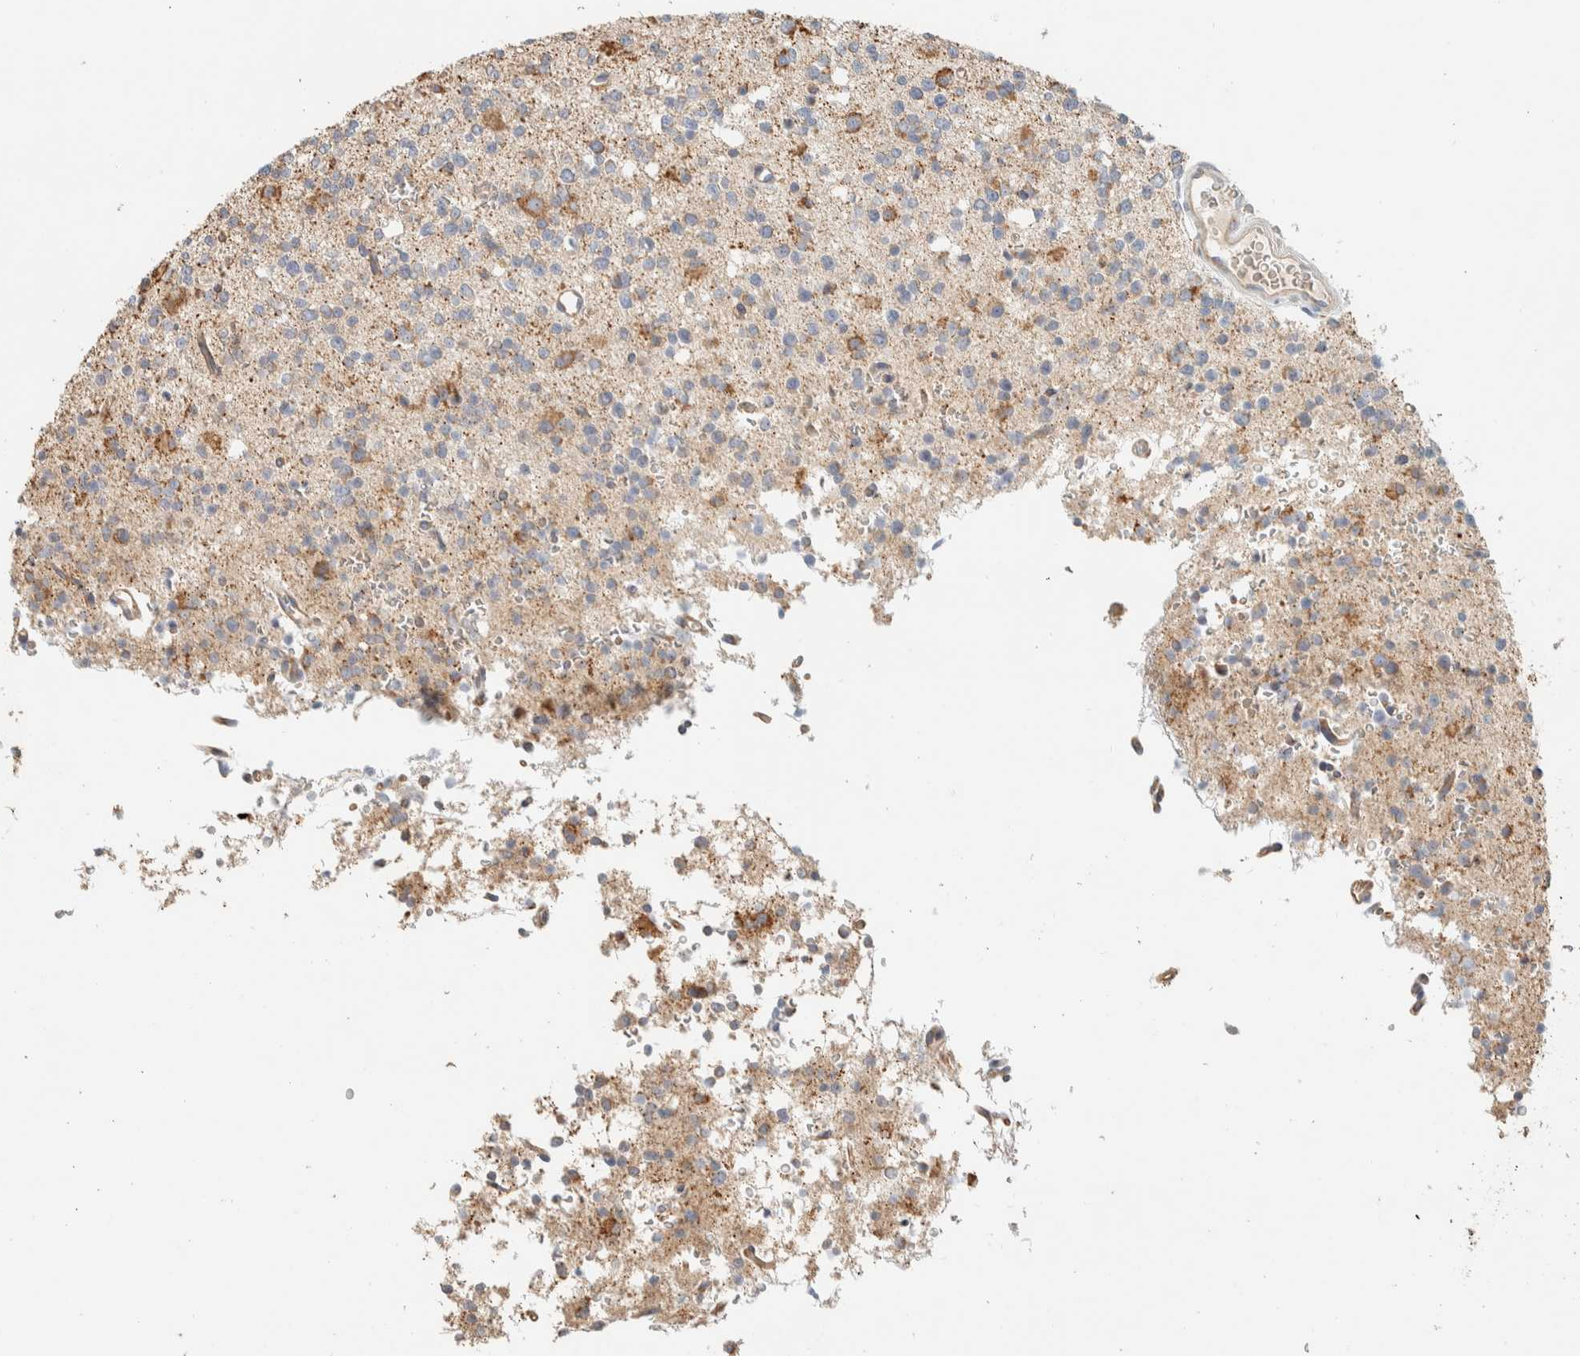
{"staining": {"intensity": "negative", "quantity": "none", "location": "none"}, "tissue": "glioma", "cell_type": "Tumor cells", "image_type": "cancer", "snomed": [{"axis": "morphology", "description": "Glioma, malignant, High grade"}, {"axis": "topography", "description": "Brain"}], "caption": "Immunohistochemical staining of human malignant high-grade glioma displays no significant staining in tumor cells.", "gene": "RAB11FIP1", "patient": {"sex": "female", "age": 62}}